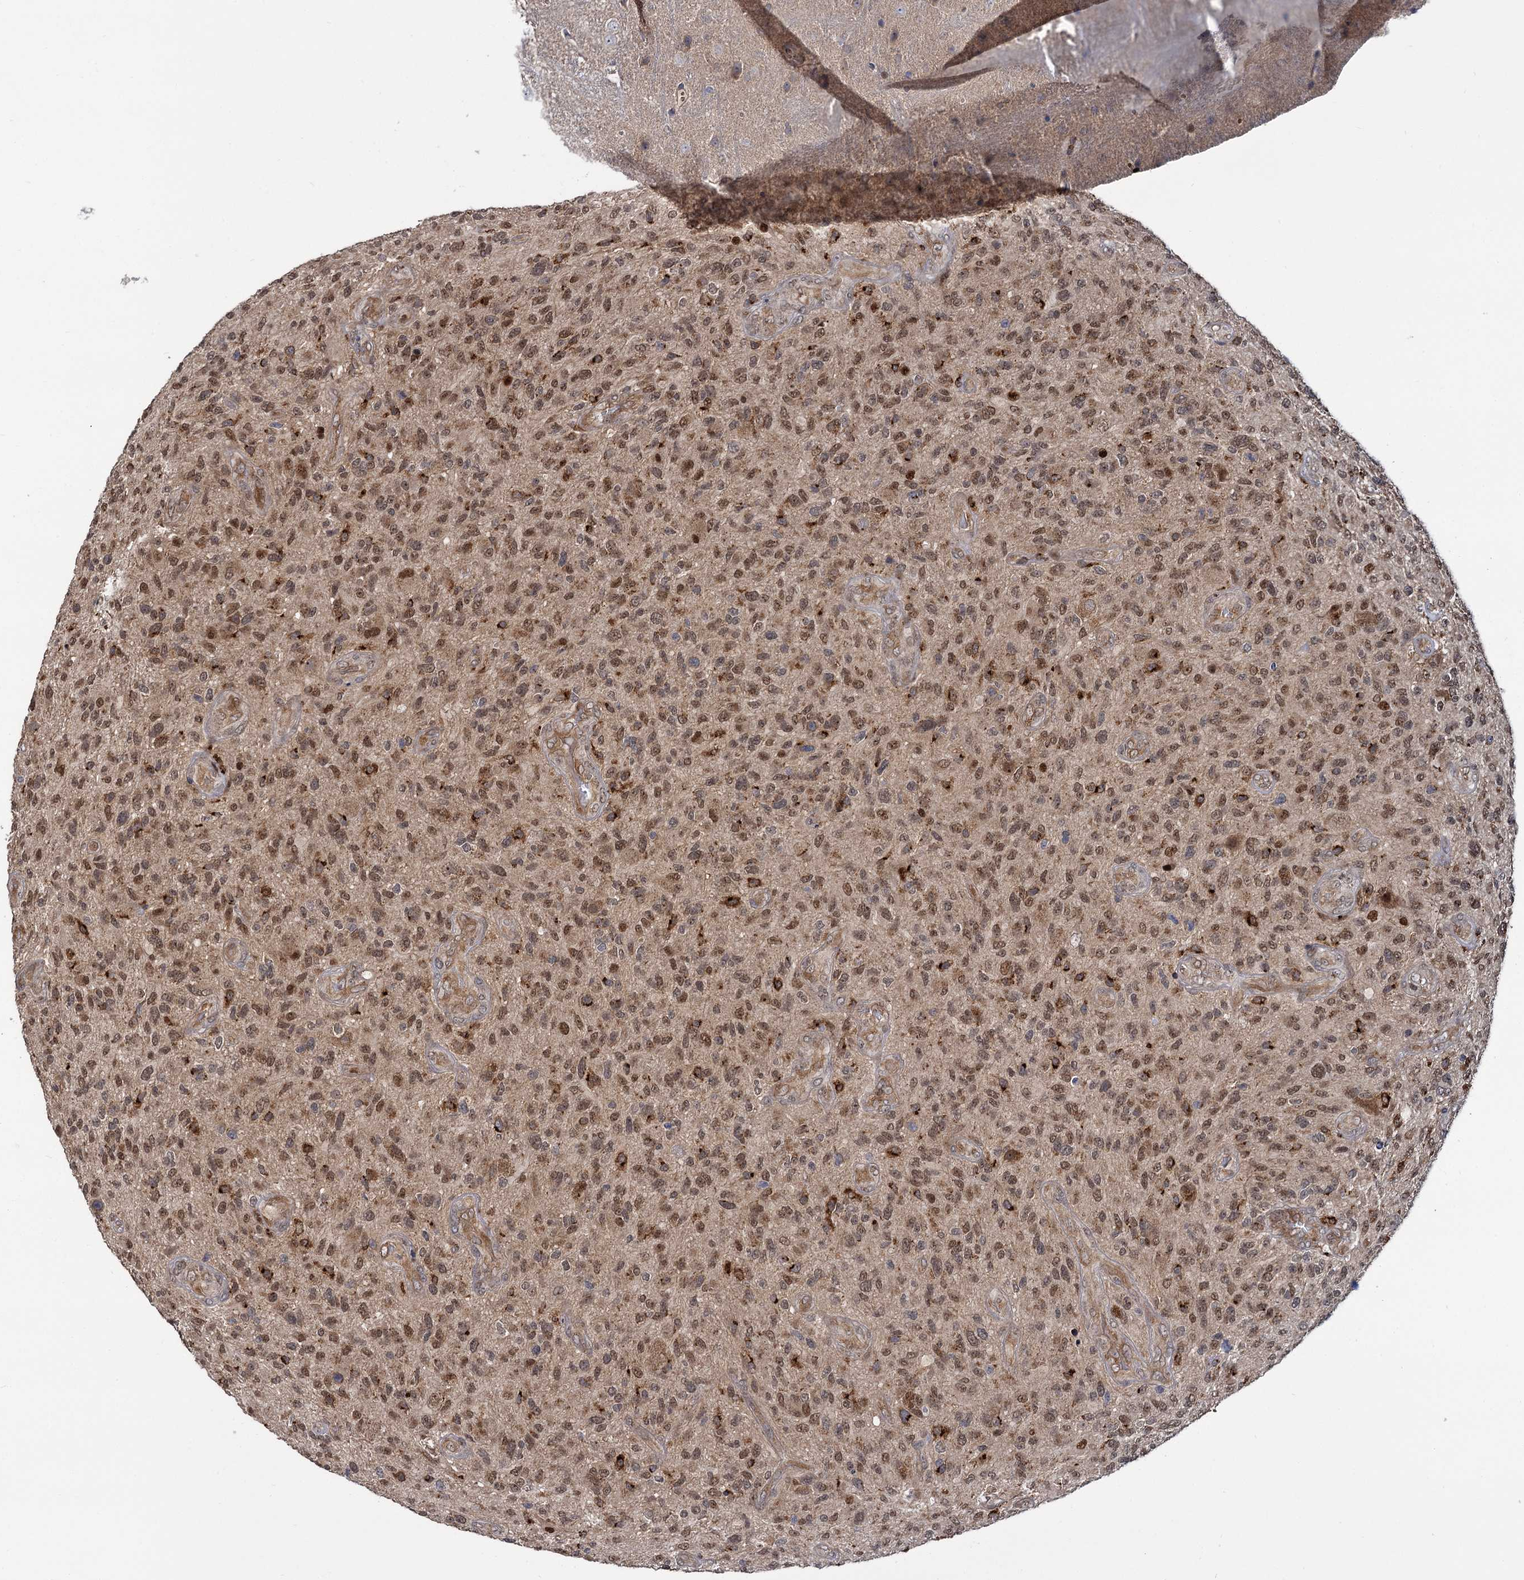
{"staining": {"intensity": "moderate", "quantity": ">75%", "location": "nuclear"}, "tissue": "glioma", "cell_type": "Tumor cells", "image_type": "cancer", "snomed": [{"axis": "morphology", "description": "Glioma, malignant, High grade"}, {"axis": "topography", "description": "Brain"}], "caption": "Glioma stained with a protein marker exhibits moderate staining in tumor cells.", "gene": "GAL3ST4", "patient": {"sex": "male", "age": 47}}